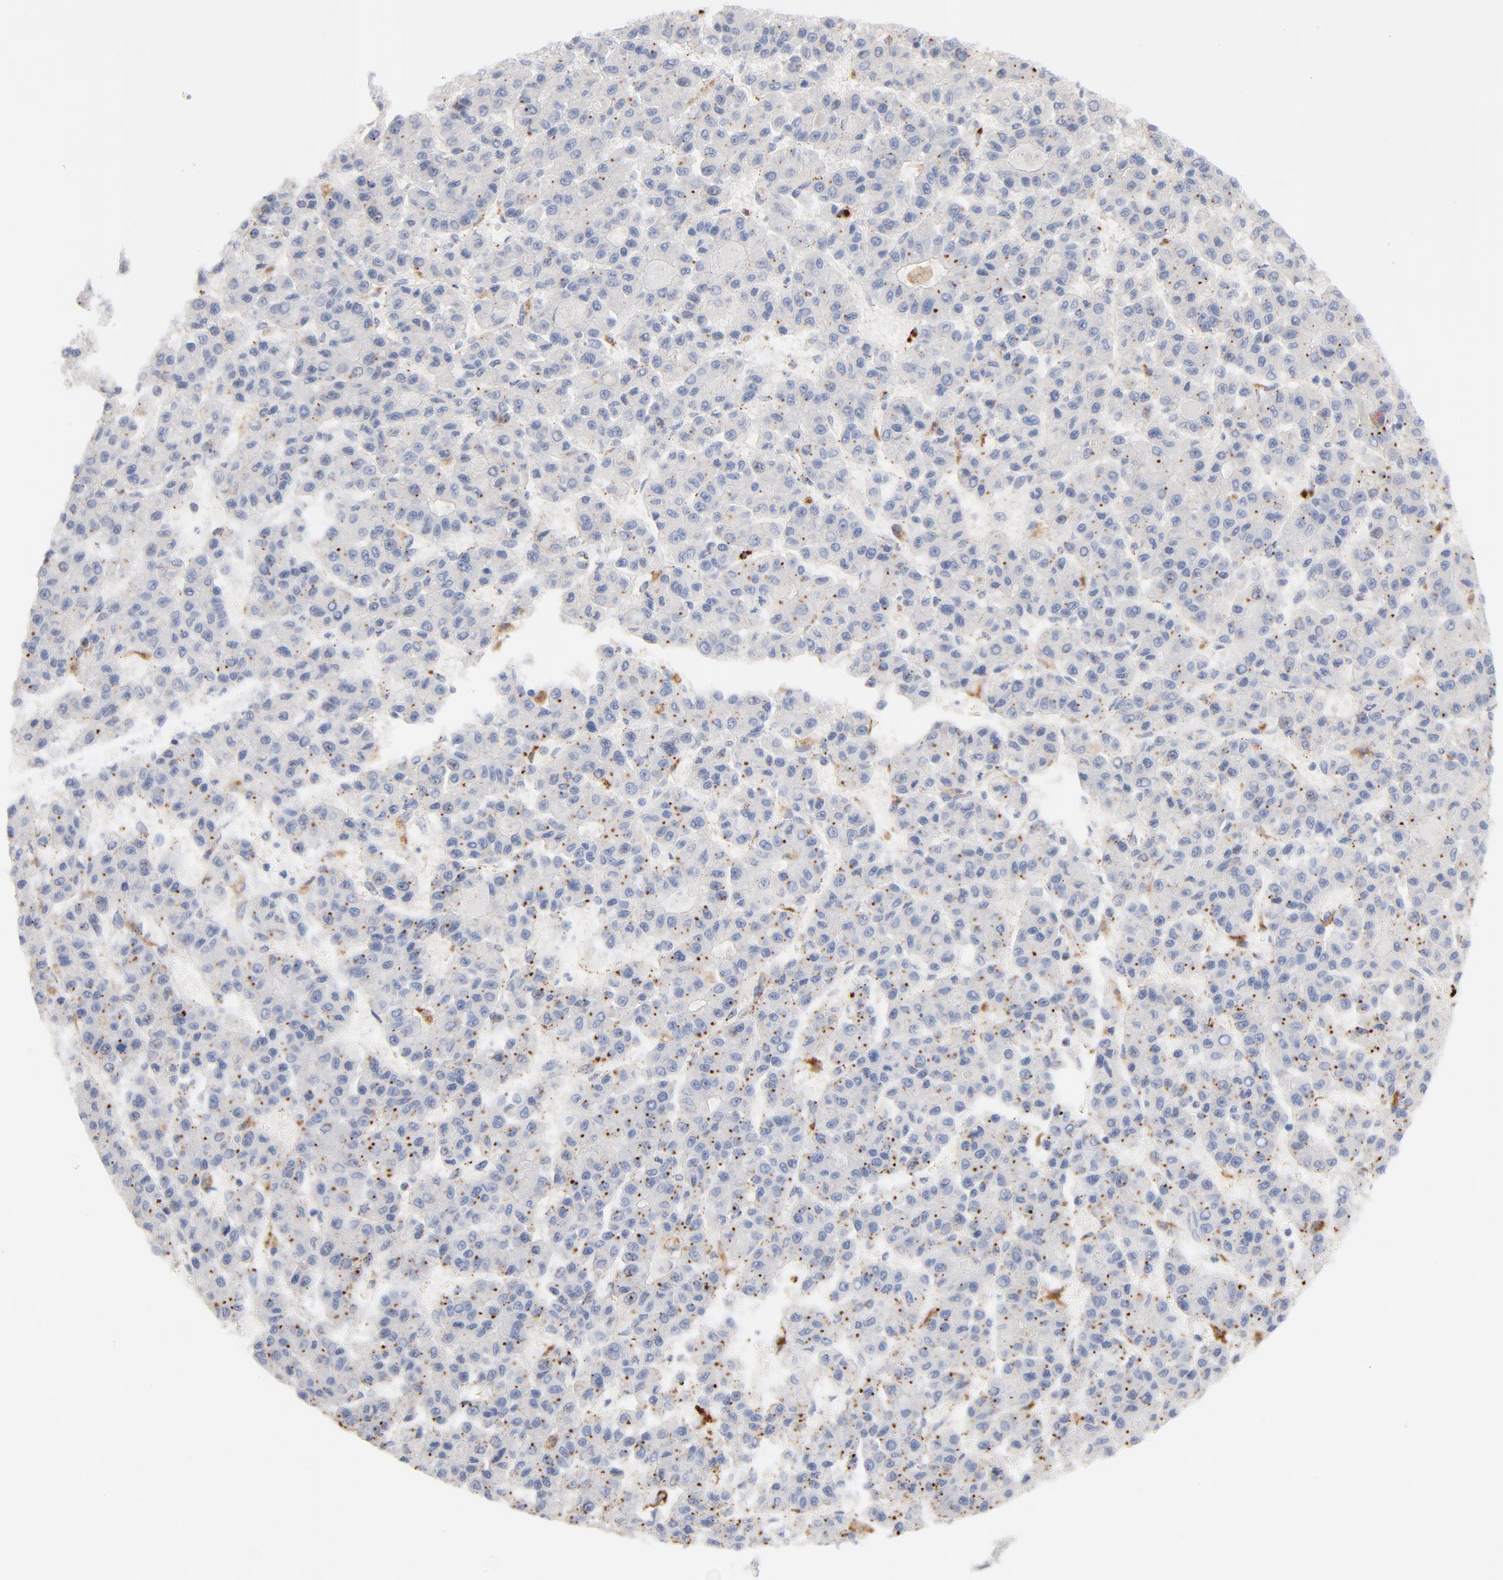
{"staining": {"intensity": "moderate", "quantity": "25%-75%", "location": "cytoplasmic/membranous"}, "tissue": "liver cancer", "cell_type": "Tumor cells", "image_type": "cancer", "snomed": [{"axis": "morphology", "description": "Carcinoma, Hepatocellular, NOS"}, {"axis": "topography", "description": "Liver"}], "caption": "Brown immunohistochemical staining in human liver hepatocellular carcinoma shows moderate cytoplasmic/membranous positivity in approximately 25%-75% of tumor cells.", "gene": "LTBP2", "patient": {"sex": "male", "age": 70}}